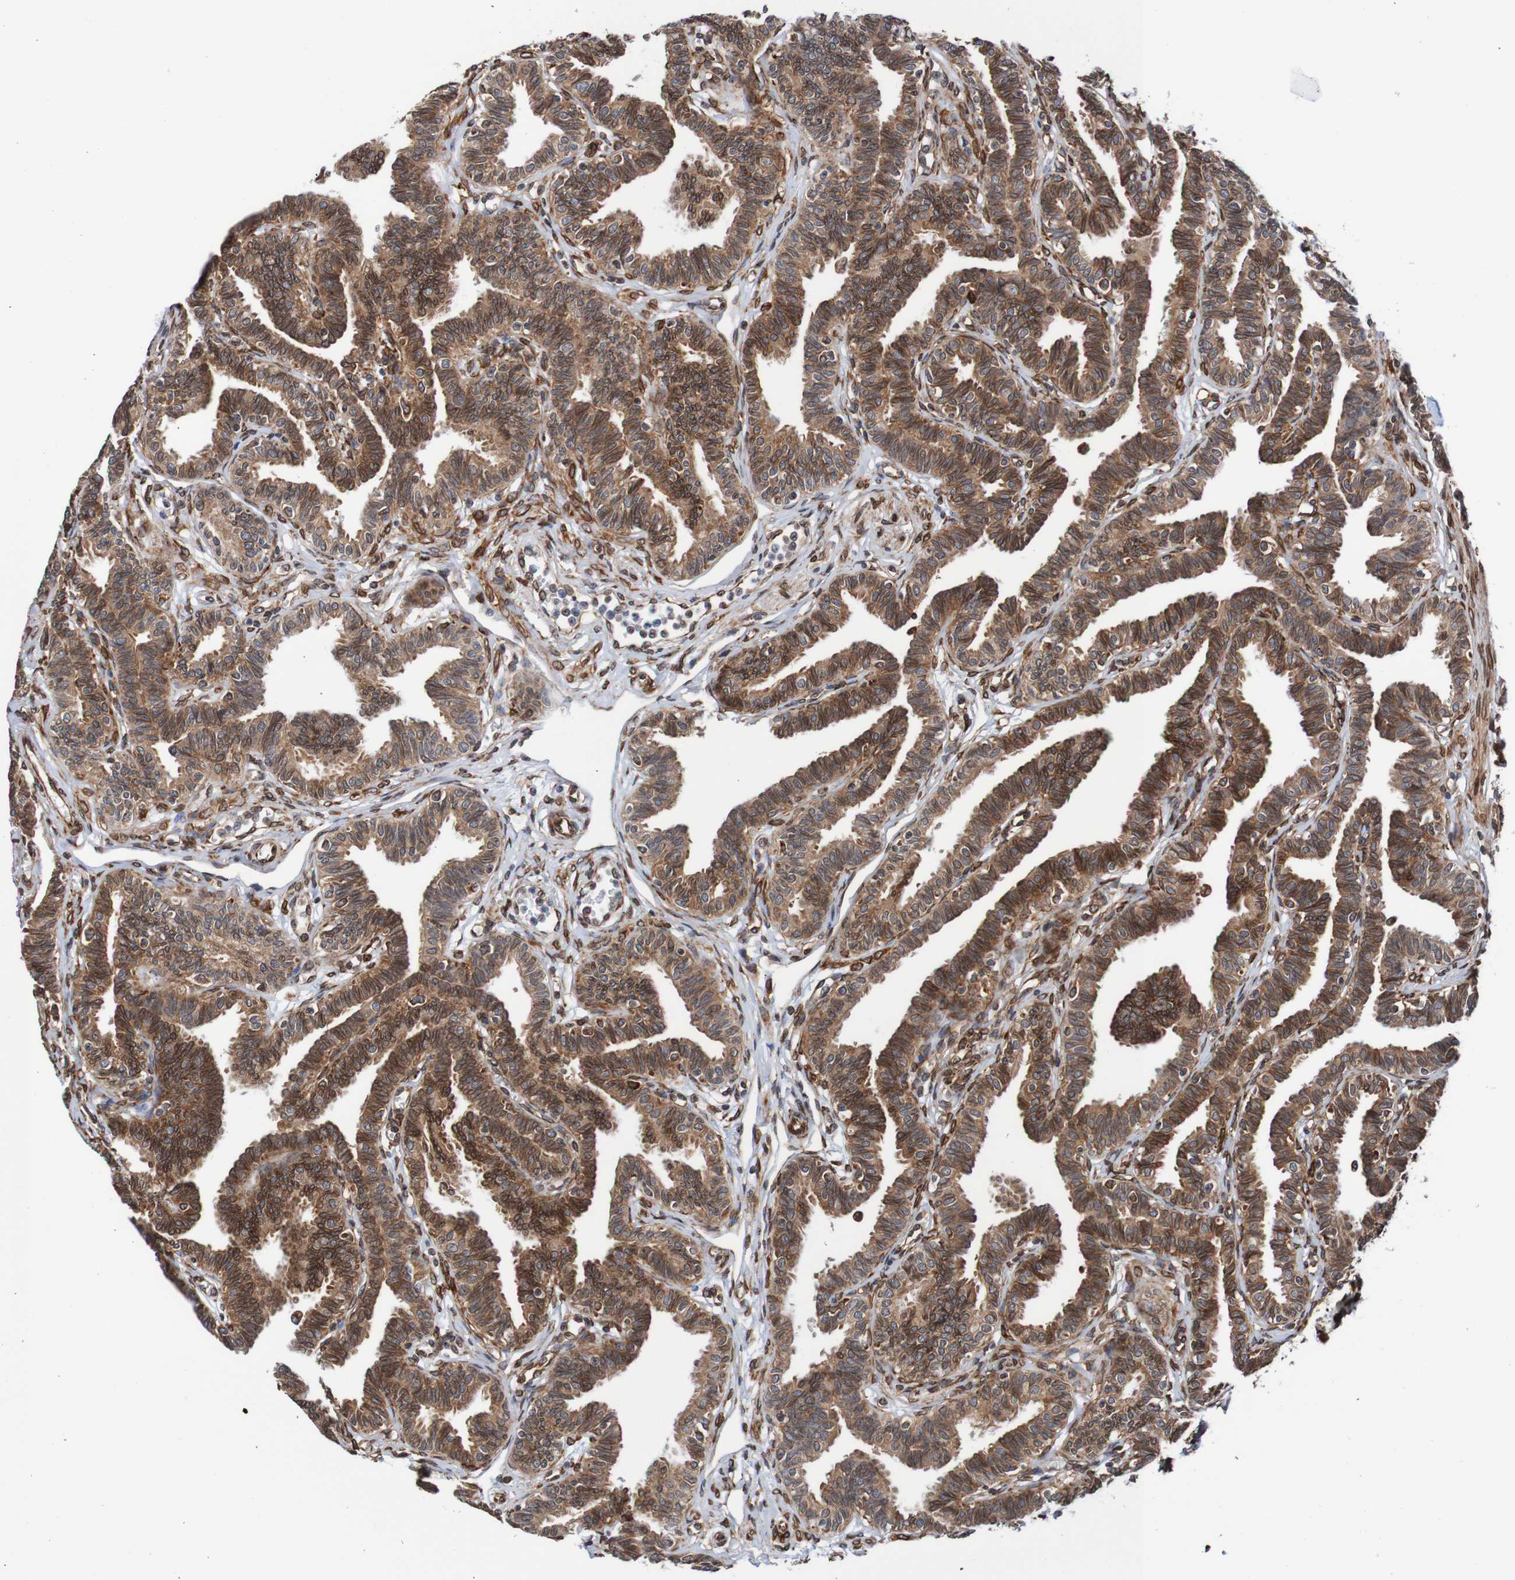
{"staining": {"intensity": "moderate", "quantity": ">75%", "location": "cytoplasmic/membranous,nuclear"}, "tissue": "fallopian tube", "cell_type": "Glandular cells", "image_type": "normal", "snomed": [{"axis": "morphology", "description": "Normal tissue, NOS"}, {"axis": "topography", "description": "Fallopian tube"}, {"axis": "topography", "description": "Ovary"}], "caption": "Immunohistochemistry (IHC) (DAB) staining of unremarkable fallopian tube demonstrates moderate cytoplasmic/membranous,nuclear protein staining in approximately >75% of glandular cells. (DAB IHC with brightfield microscopy, high magnification).", "gene": "TMEM109", "patient": {"sex": "female", "age": 23}}